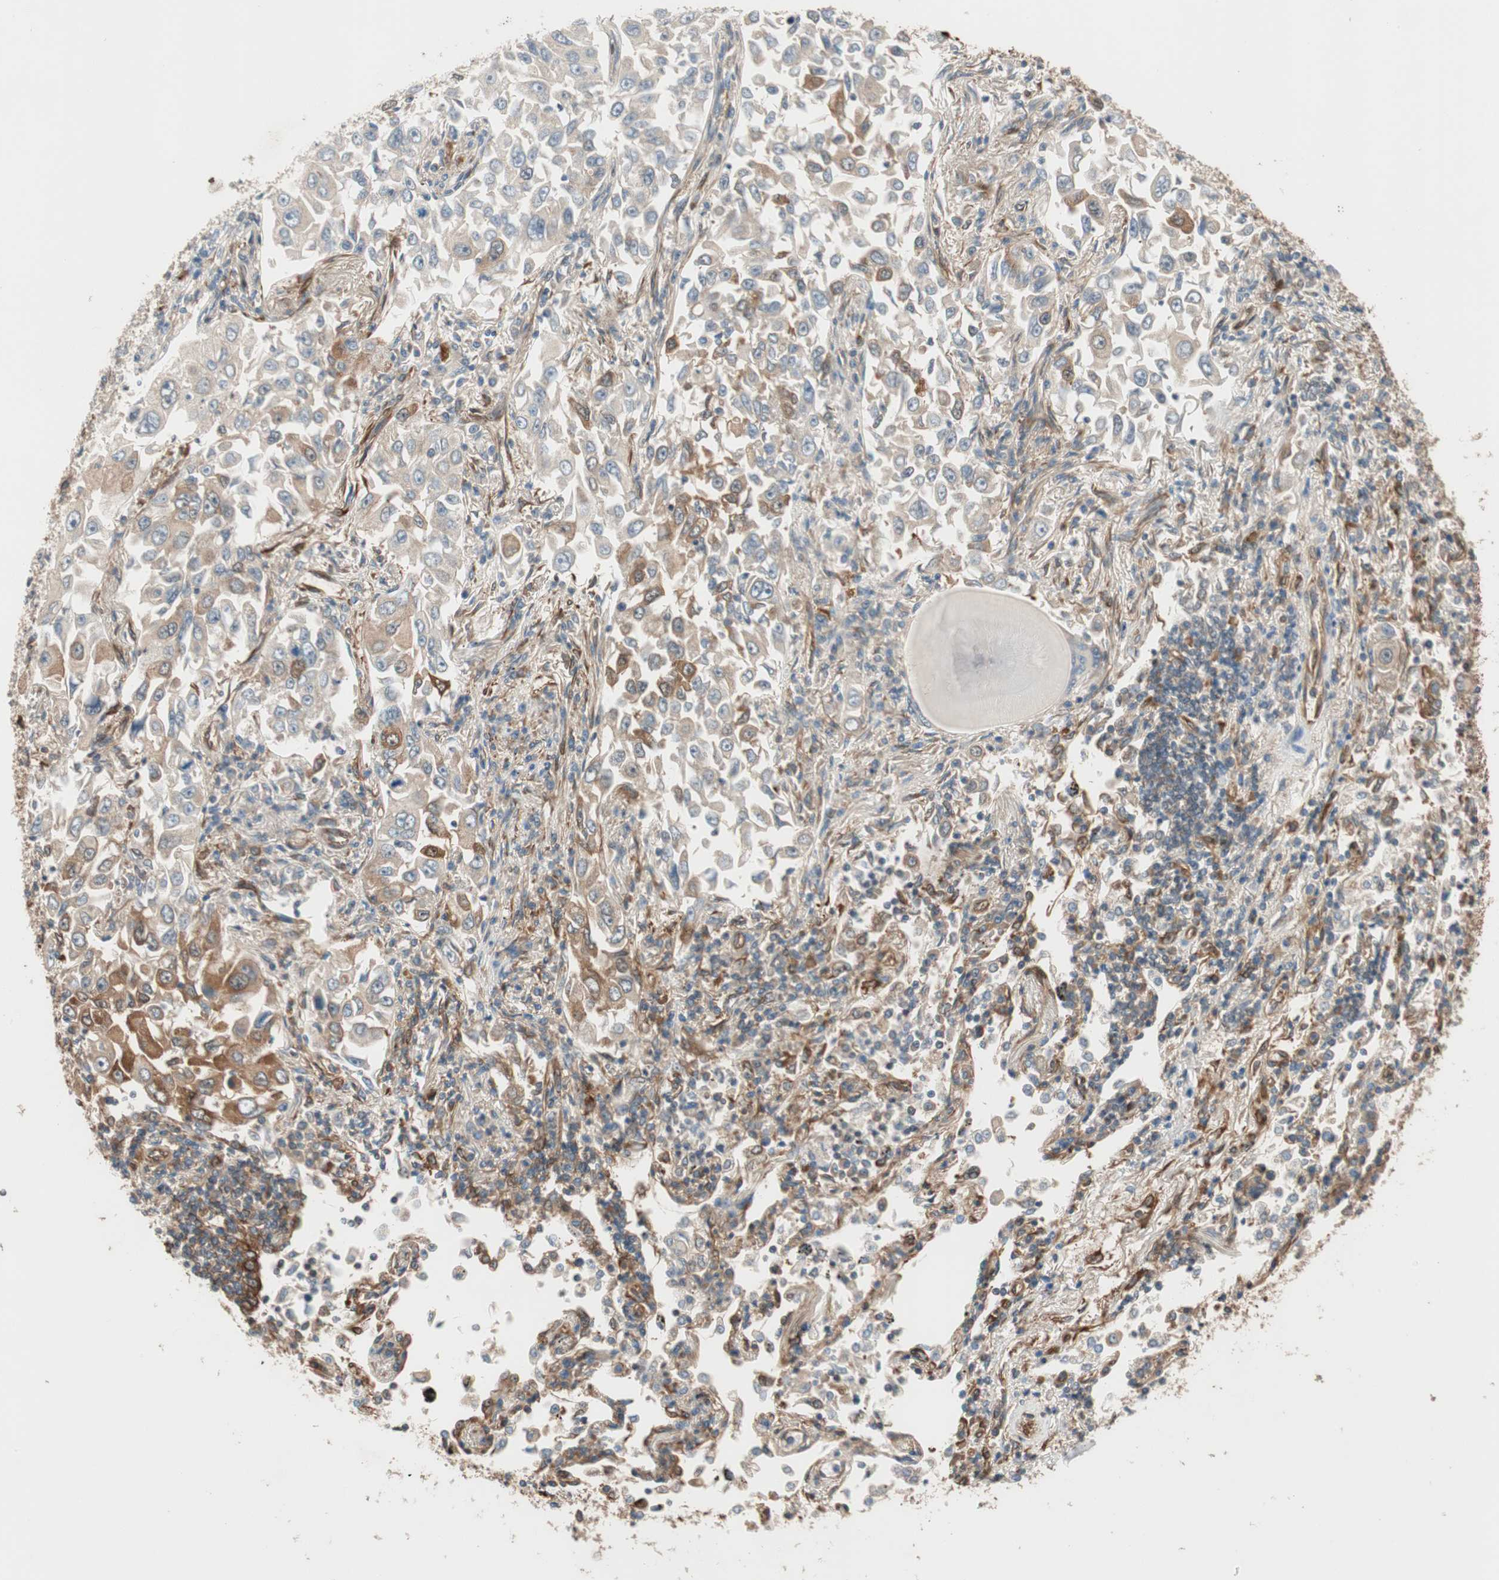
{"staining": {"intensity": "strong", "quantity": "25%-75%", "location": "cytoplasmic/membranous"}, "tissue": "lung cancer", "cell_type": "Tumor cells", "image_type": "cancer", "snomed": [{"axis": "morphology", "description": "Adenocarcinoma, NOS"}, {"axis": "topography", "description": "Lung"}], "caption": "Protein staining exhibits strong cytoplasmic/membranous expression in approximately 25%-75% of tumor cells in lung cancer (adenocarcinoma).", "gene": "WASL", "patient": {"sex": "male", "age": 84}}